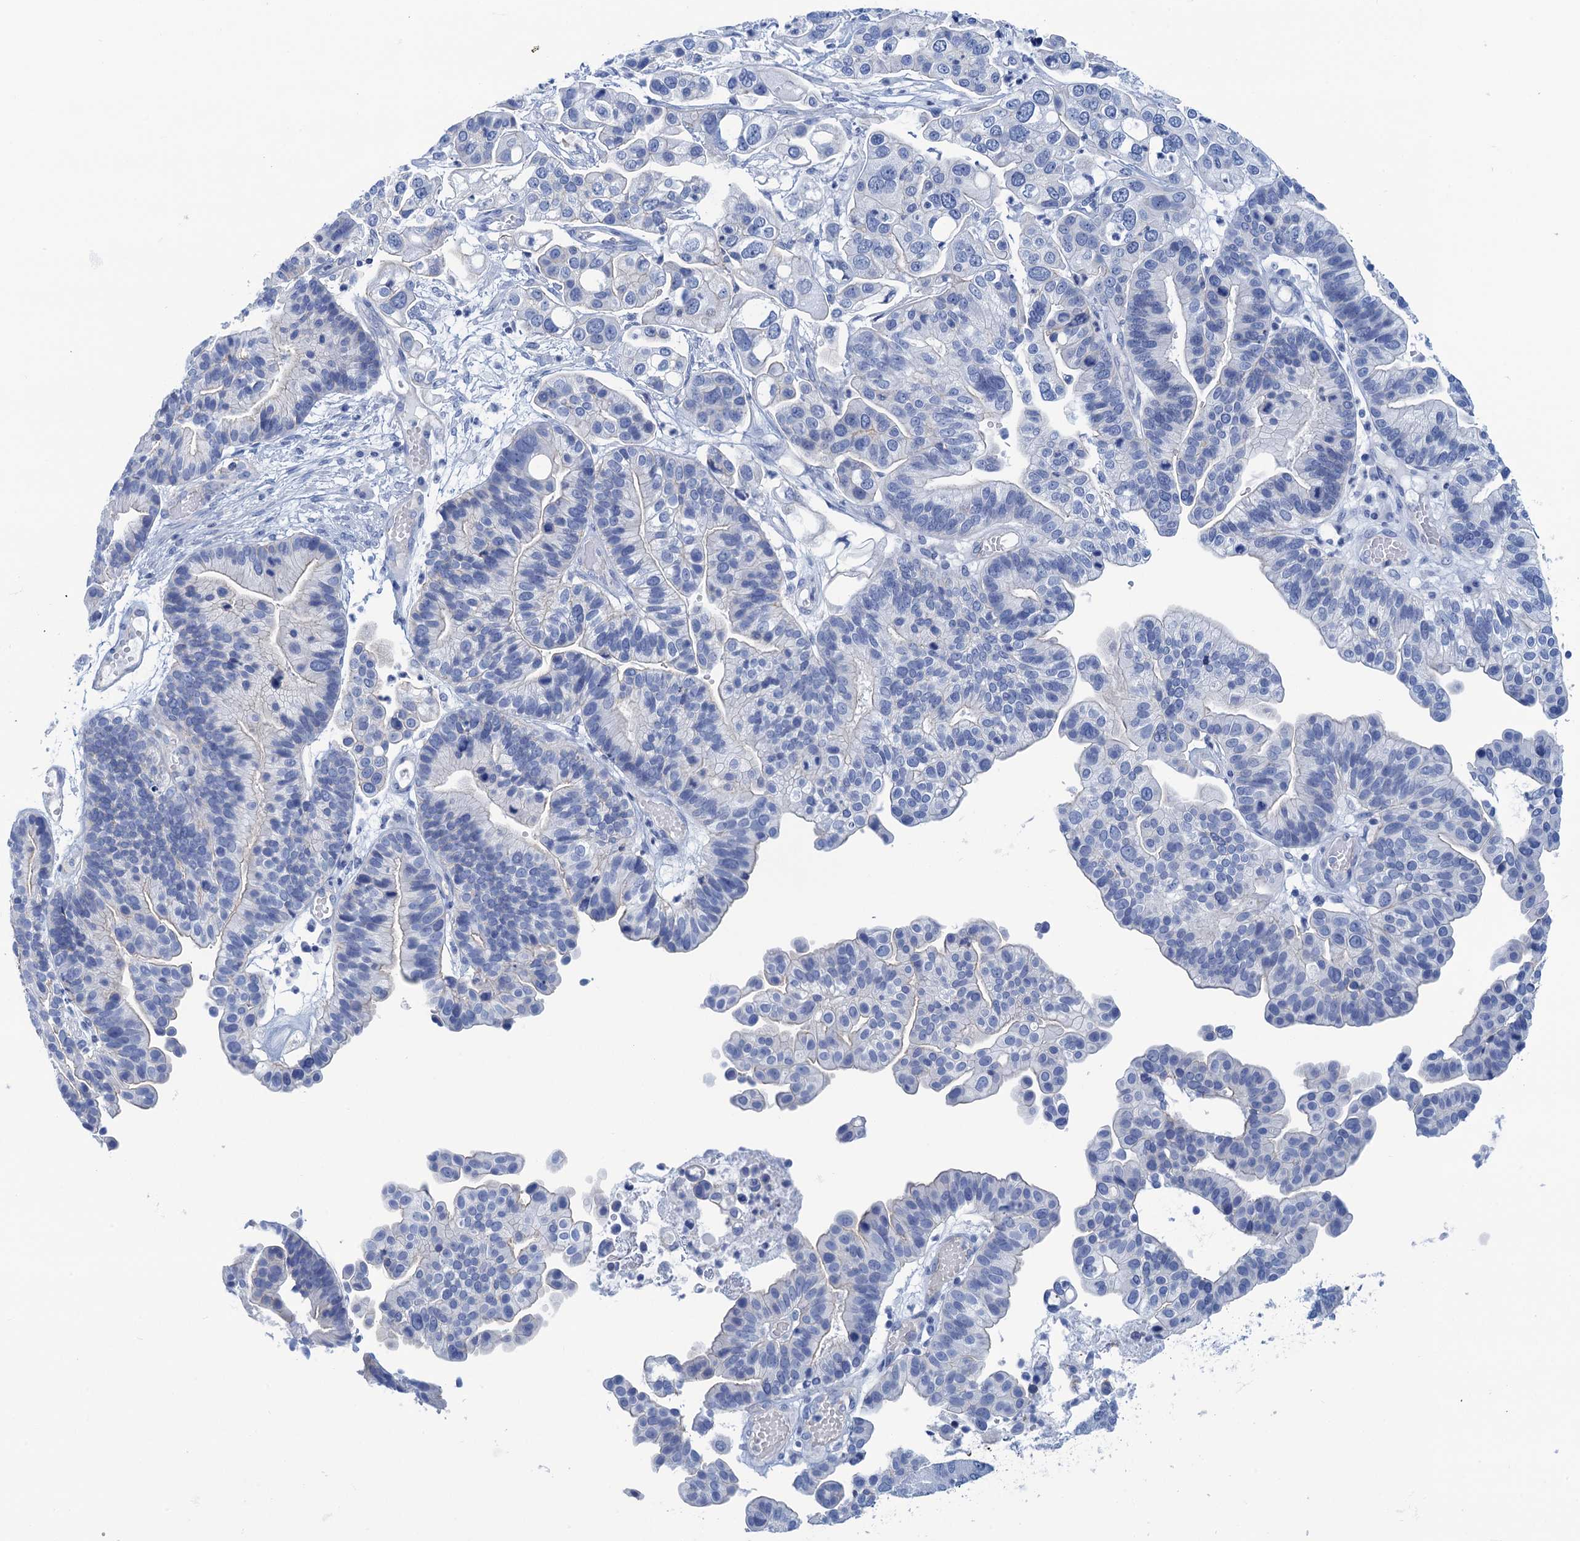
{"staining": {"intensity": "negative", "quantity": "none", "location": "none"}, "tissue": "ovarian cancer", "cell_type": "Tumor cells", "image_type": "cancer", "snomed": [{"axis": "morphology", "description": "Cystadenocarcinoma, serous, NOS"}, {"axis": "topography", "description": "Ovary"}], "caption": "Ovarian cancer (serous cystadenocarcinoma) was stained to show a protein in brown. There is no significant expression in tumor cells. Nuclei are stained in blue.", "gene": "CALML5", "patient": {"sex": "female", "age": 56}}